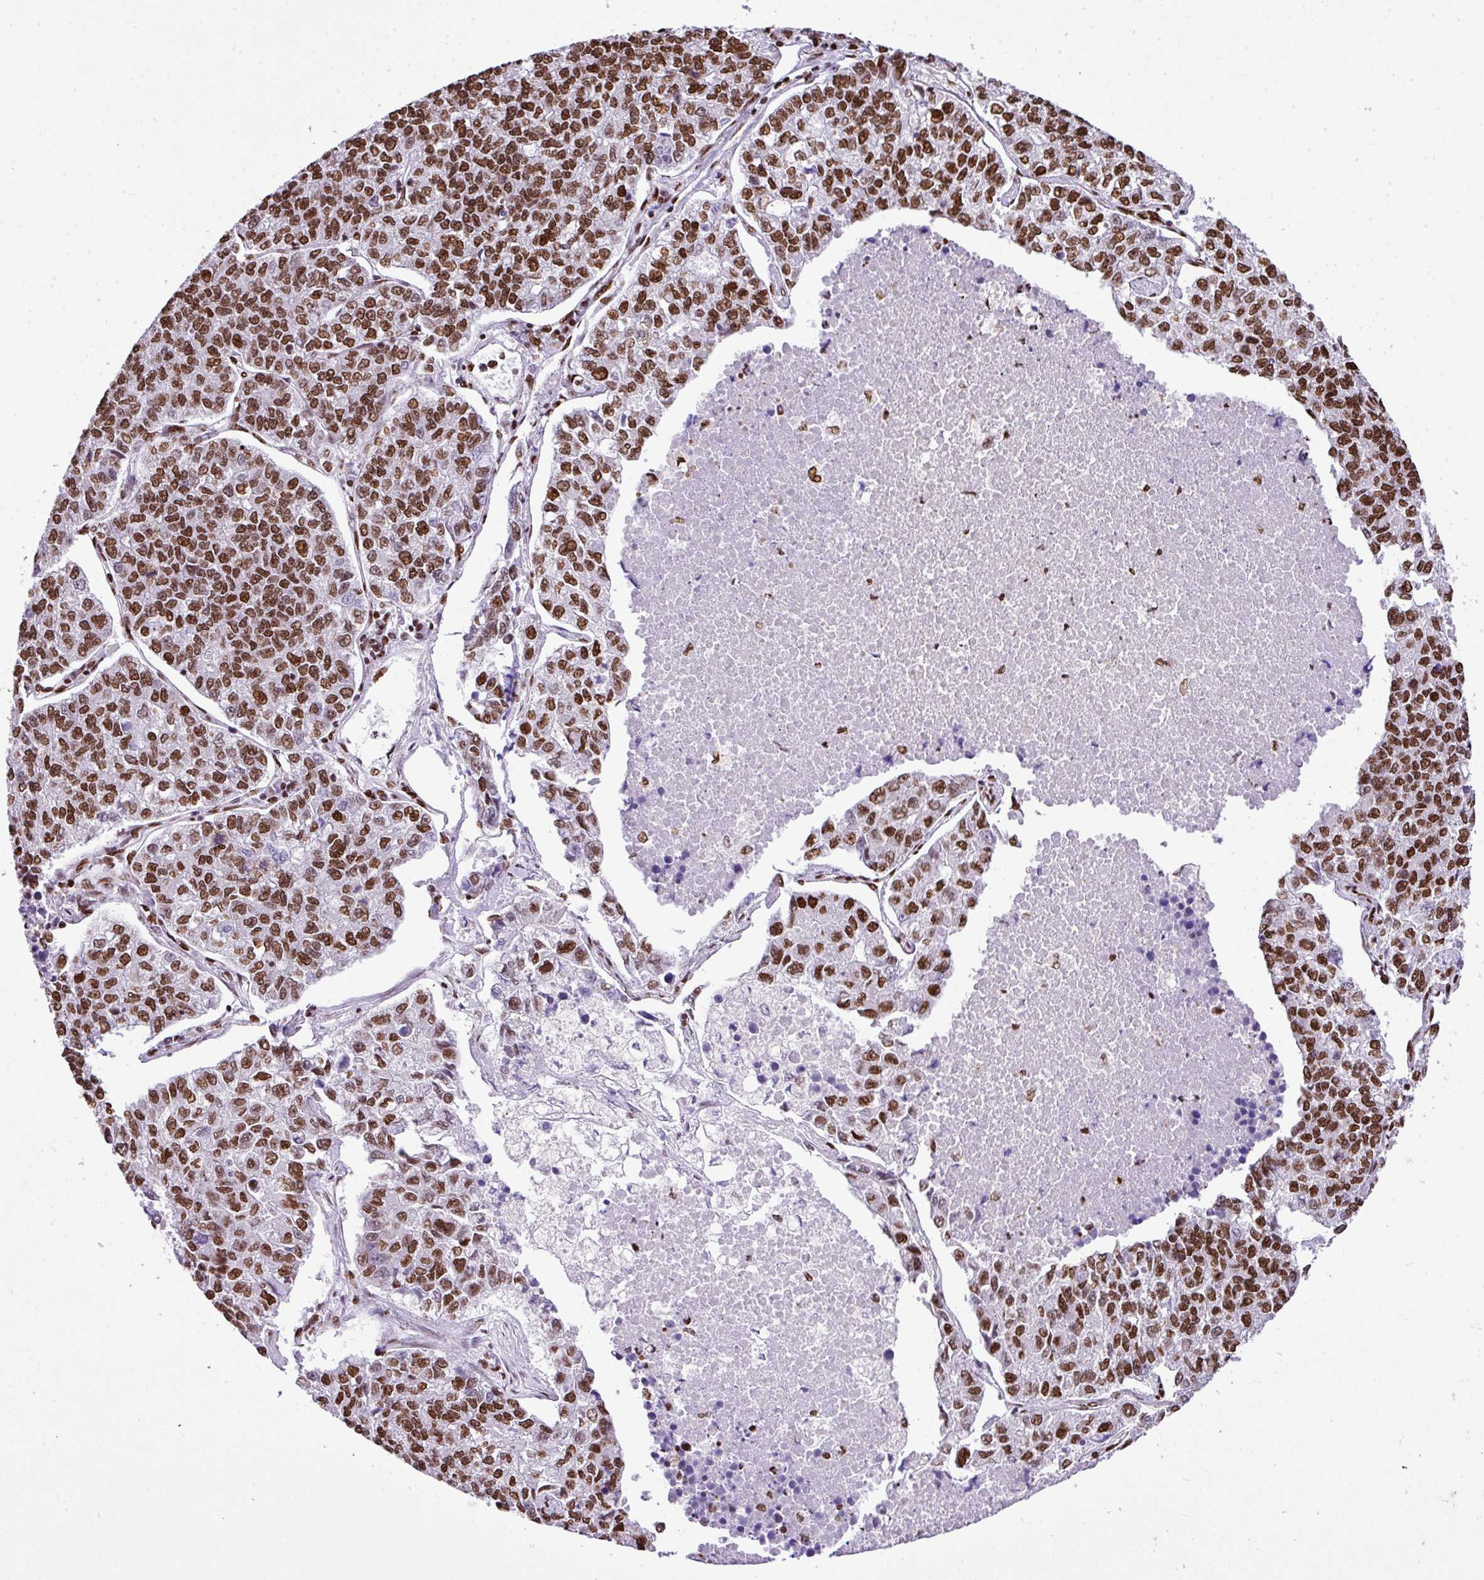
{"staining": {"intensity": "moderate", "quantity": ">75%", "location": "nuclear"}, "tissue": "lung cancer", "cell_type": "Tumor cells", "image_type": "cancer", "snomed": [{"axis": "morphology", "description": "Adenocarcinoma, NOS"}, {"axis": "topography", "description": "Lung"}], "caption": "Lung cancer stained for a protein (brown) exhibits moderate nuclear positive staining in approximately >75% of tumor cells.", "gene": "RARG", "patient": {"sex": "male", "age": 49}}